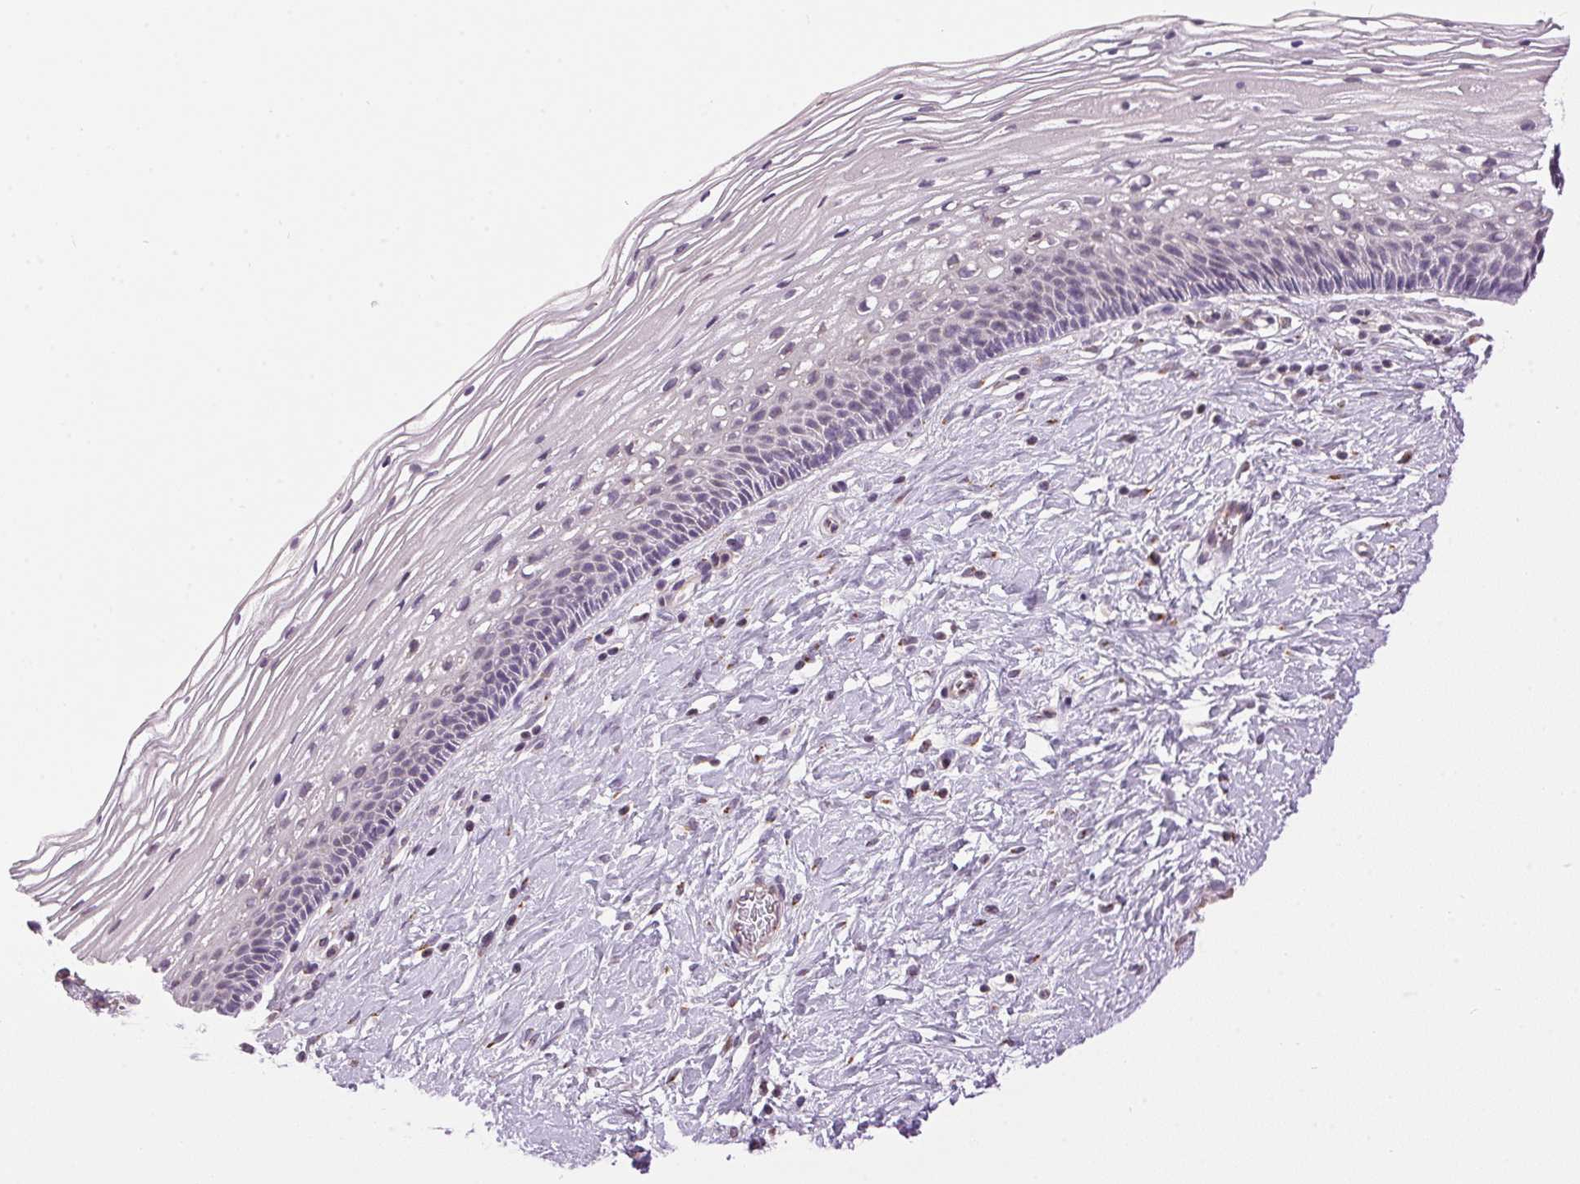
{"staining": {"intensity": "moderate", "quantity": "25%-75%", "location": "cytoplasmic/membranous"}, "tissue": "cervix", "cell_type": "Glandular cells", "image_type": "normal", "snomed": [{"axis": "morphology", "description": "Normal tissue, NOS"}, {"axis": "topography", "description": "Cervix"}], "caption": "The micrograph shows staining of benign cervix, revealing moderate cytoplasmic/membranous protein positivity (brown color) within glandular cells.", "gene": "GOLPH3", "patient": {"sex": "female", "age": 34}}